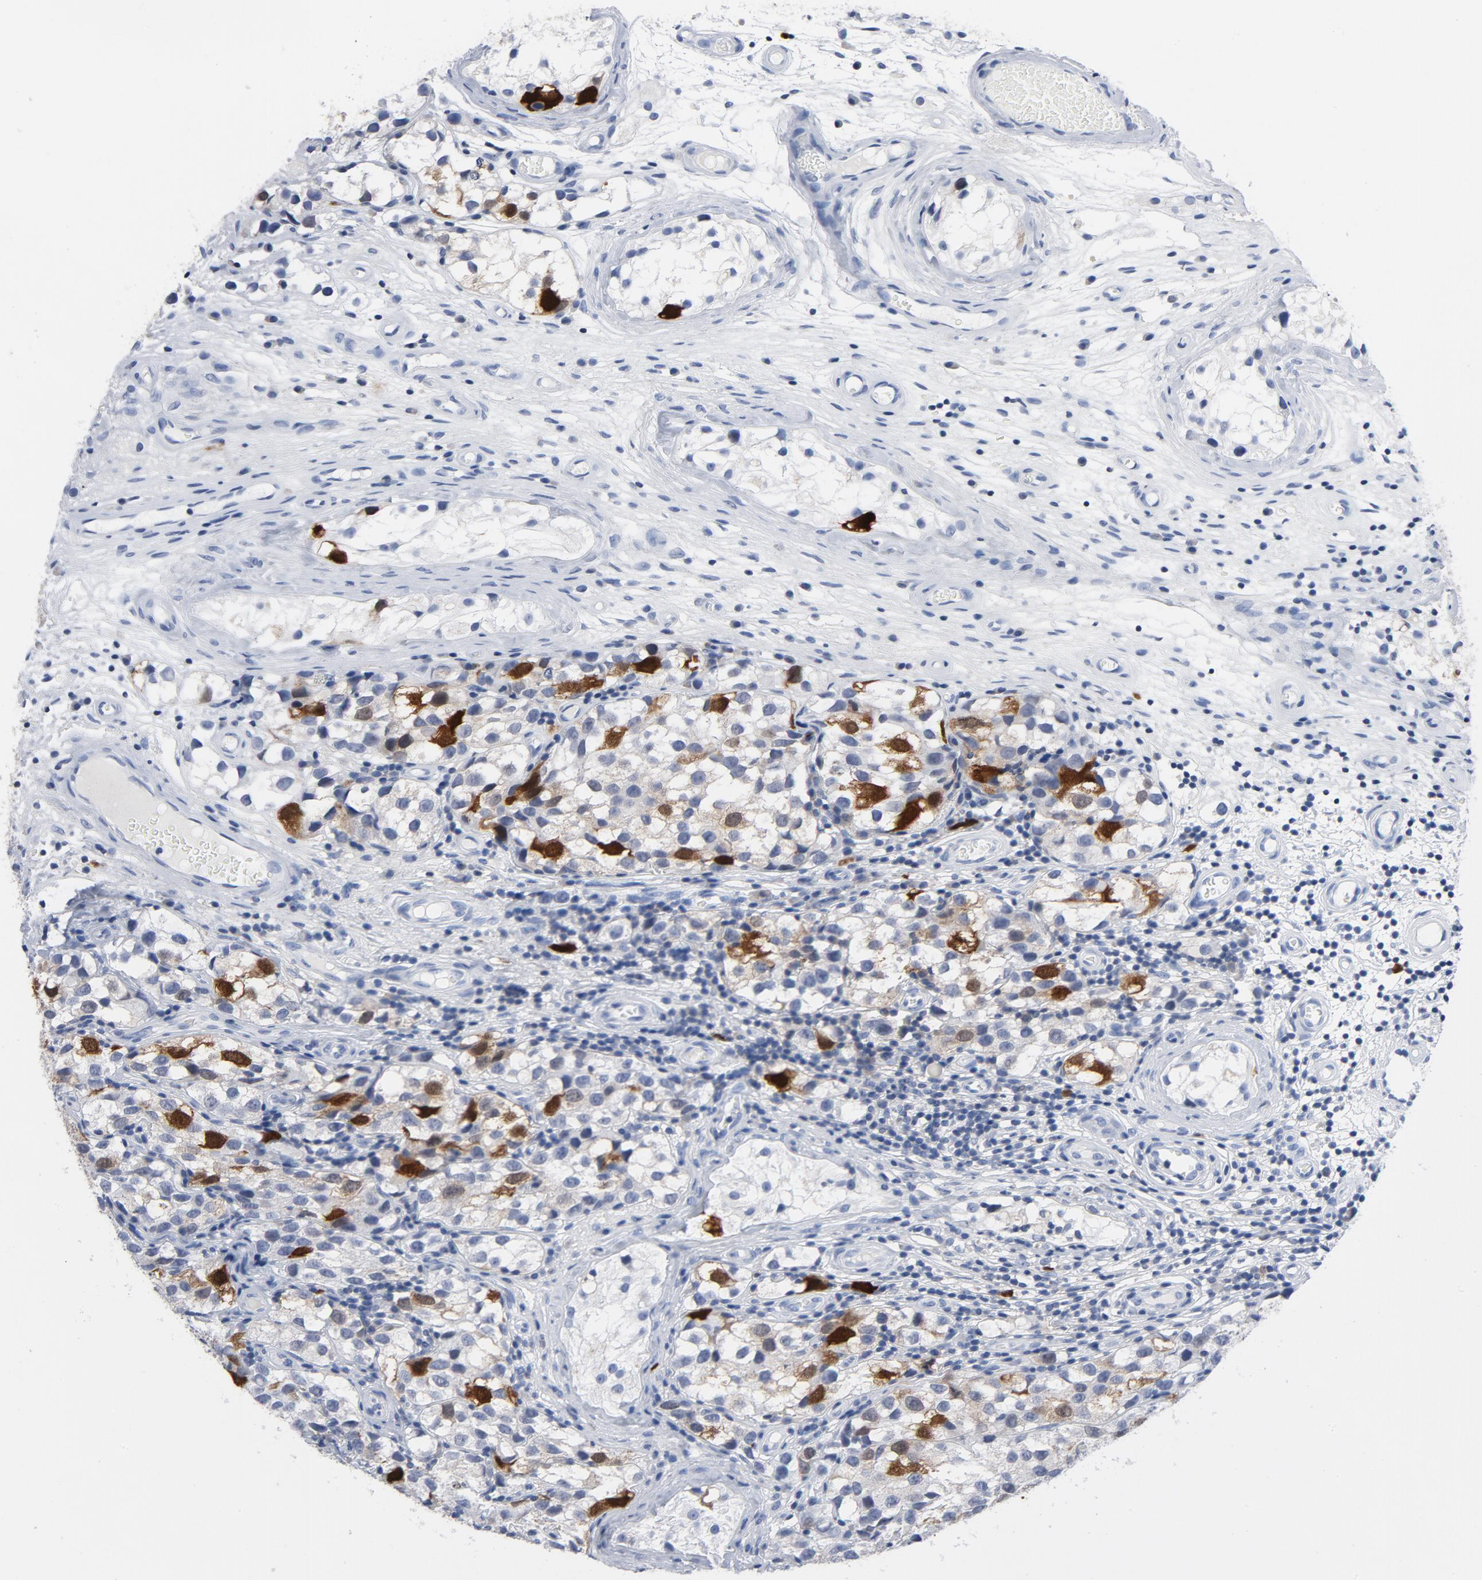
{"staining": {"intensity": "moderate", "quantity": "25%-75%", "location": "nuclear"}, "tissue": "testis cancer", "cell_type": "Tumor cells", "image_type": "cancer", "snomed": [{"axis": "morphology", "description": "Seminoma, NOS"}, {"axis": "topography", "description": "Testis"}], "caption": "A photomicrograph showing moderate nuclear positivity in approximately 25%-75% of tumor cells in testis seminoma, as visualized by brown immunohistochemical staining.", "gene": "CDC20", "patient": {"sex": "male", "age": 39}}